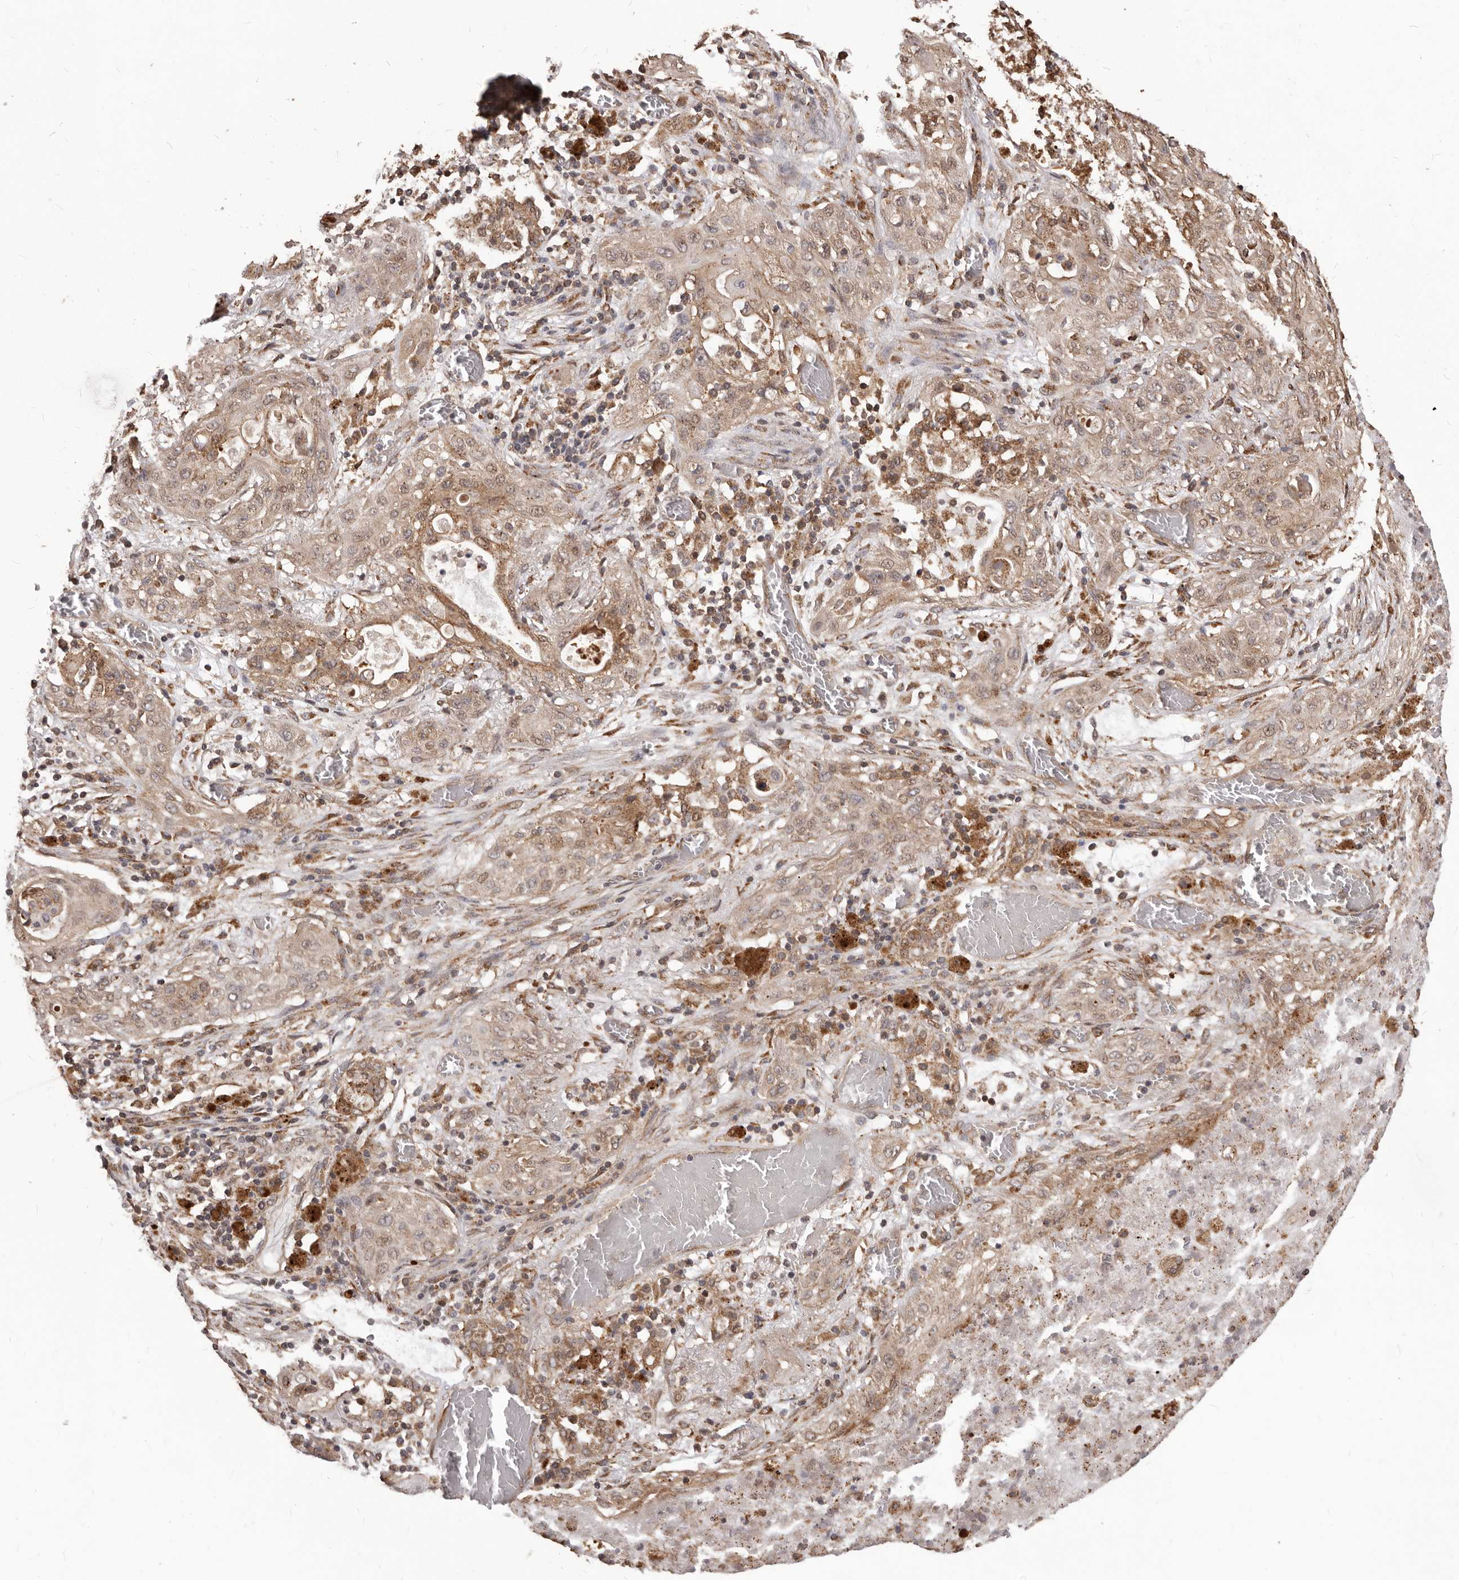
{"staining": {"intensity": "weak", "quantity": ">75%", "location": "cytoplasmic/membranous"}, "tissue": "lung cancer", "cell_type": "Tumor cells", "image_type": "cancer", "snomed": [{"axis": "morphology", "description": "Squamous cell carcinoma, NOS"}, {"axis": "topography", "description": "Lung"}], "caption": "Protein staining by IHC reveals weak cytoplasmic/membranous staining in about >75% of tumor cells in squamous cell carcinoma (lung).", "gene": "MTO1", "patient": {"sex": "female", "age": 47}}